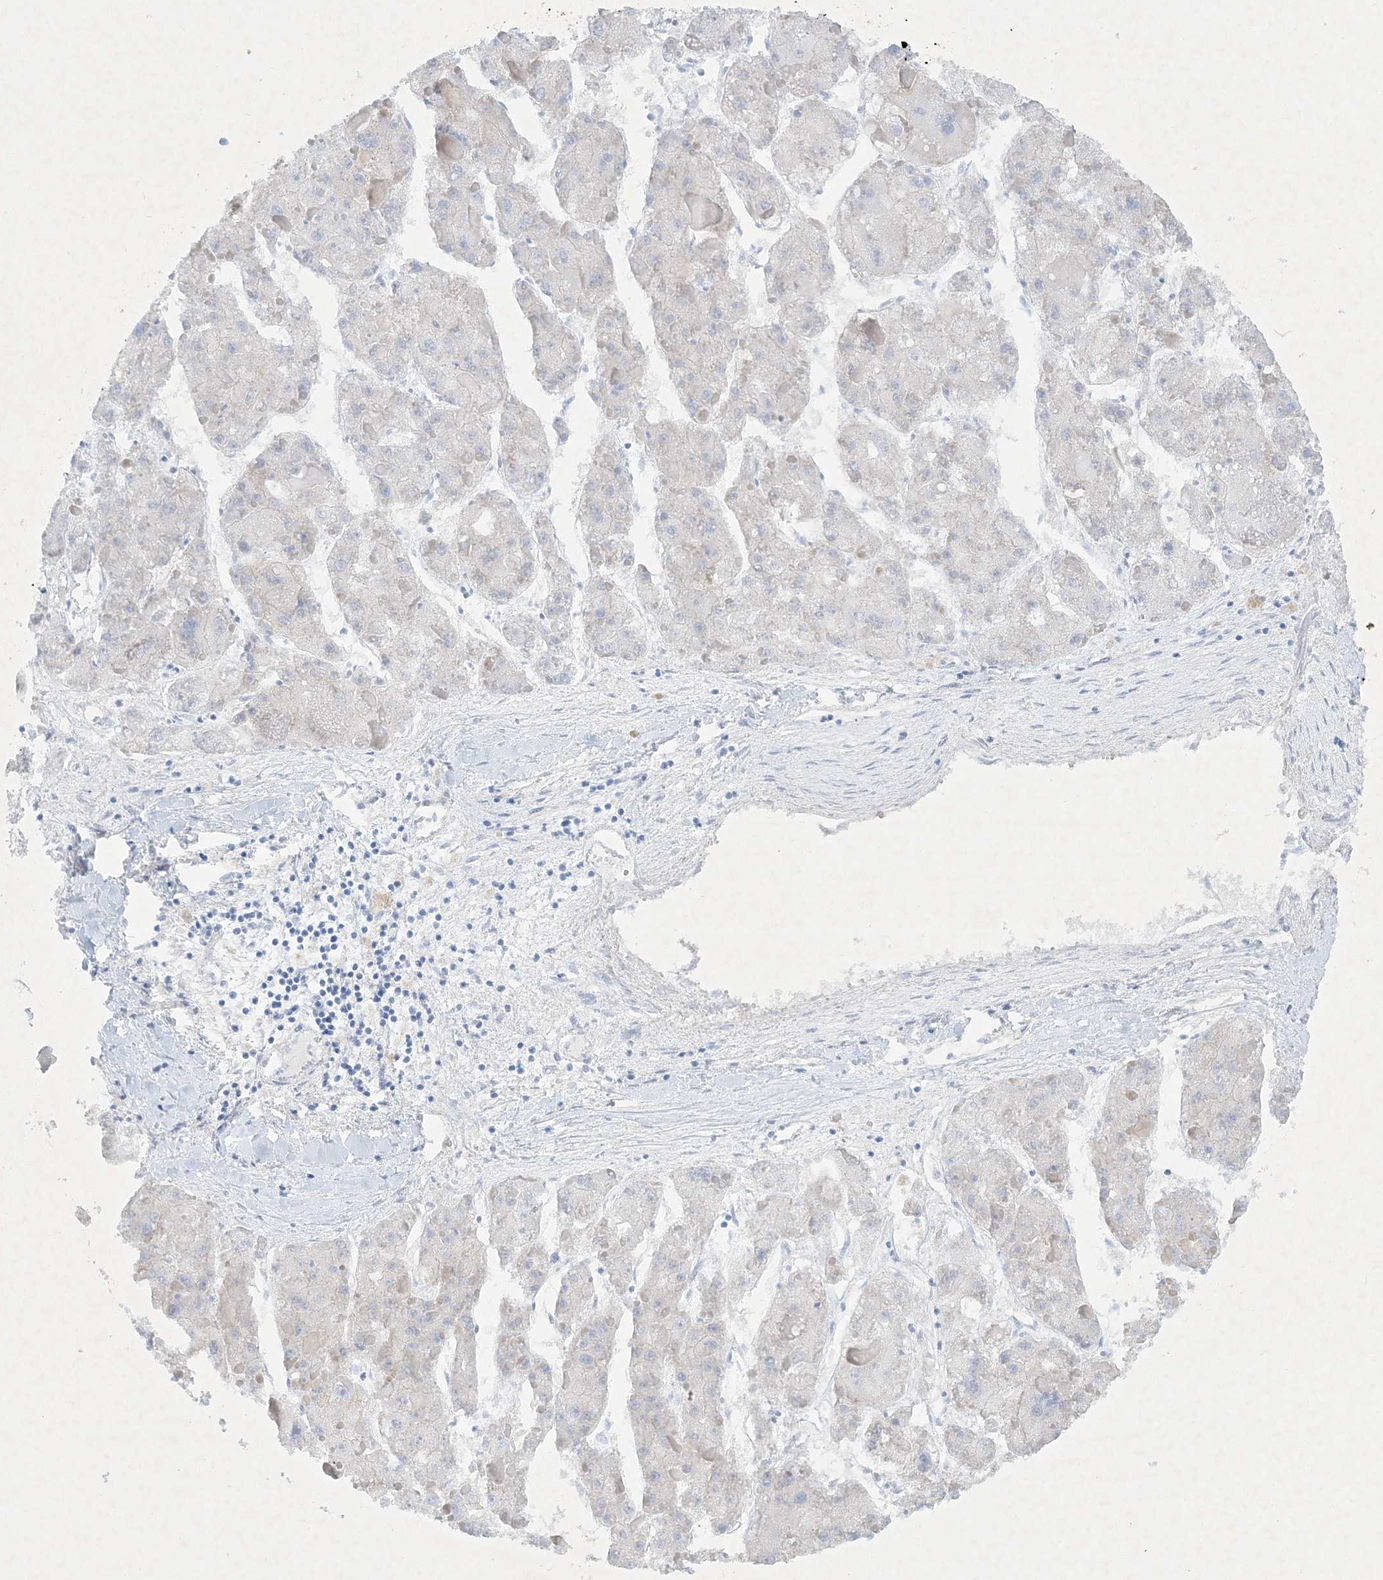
{"staining": {"intensity": "negative", "quantity": "none", "location": "none"}, "tissue": "liver cancer", "cell_type": "Tumor cells", "image_type": "cancer", "snomed": [{"axis": "morphology", "description": "Carcinoma, Hepatocellular, NOS"}, {"axis": "topography", "description": "Liver"}], "caption": "Hepatocellular carcinoma (liver) stained for a protein using immunohistochemistry shows no staining tumor cells.", "gene": "FARSB", "patient": {"sex": "female", "age": 73}}